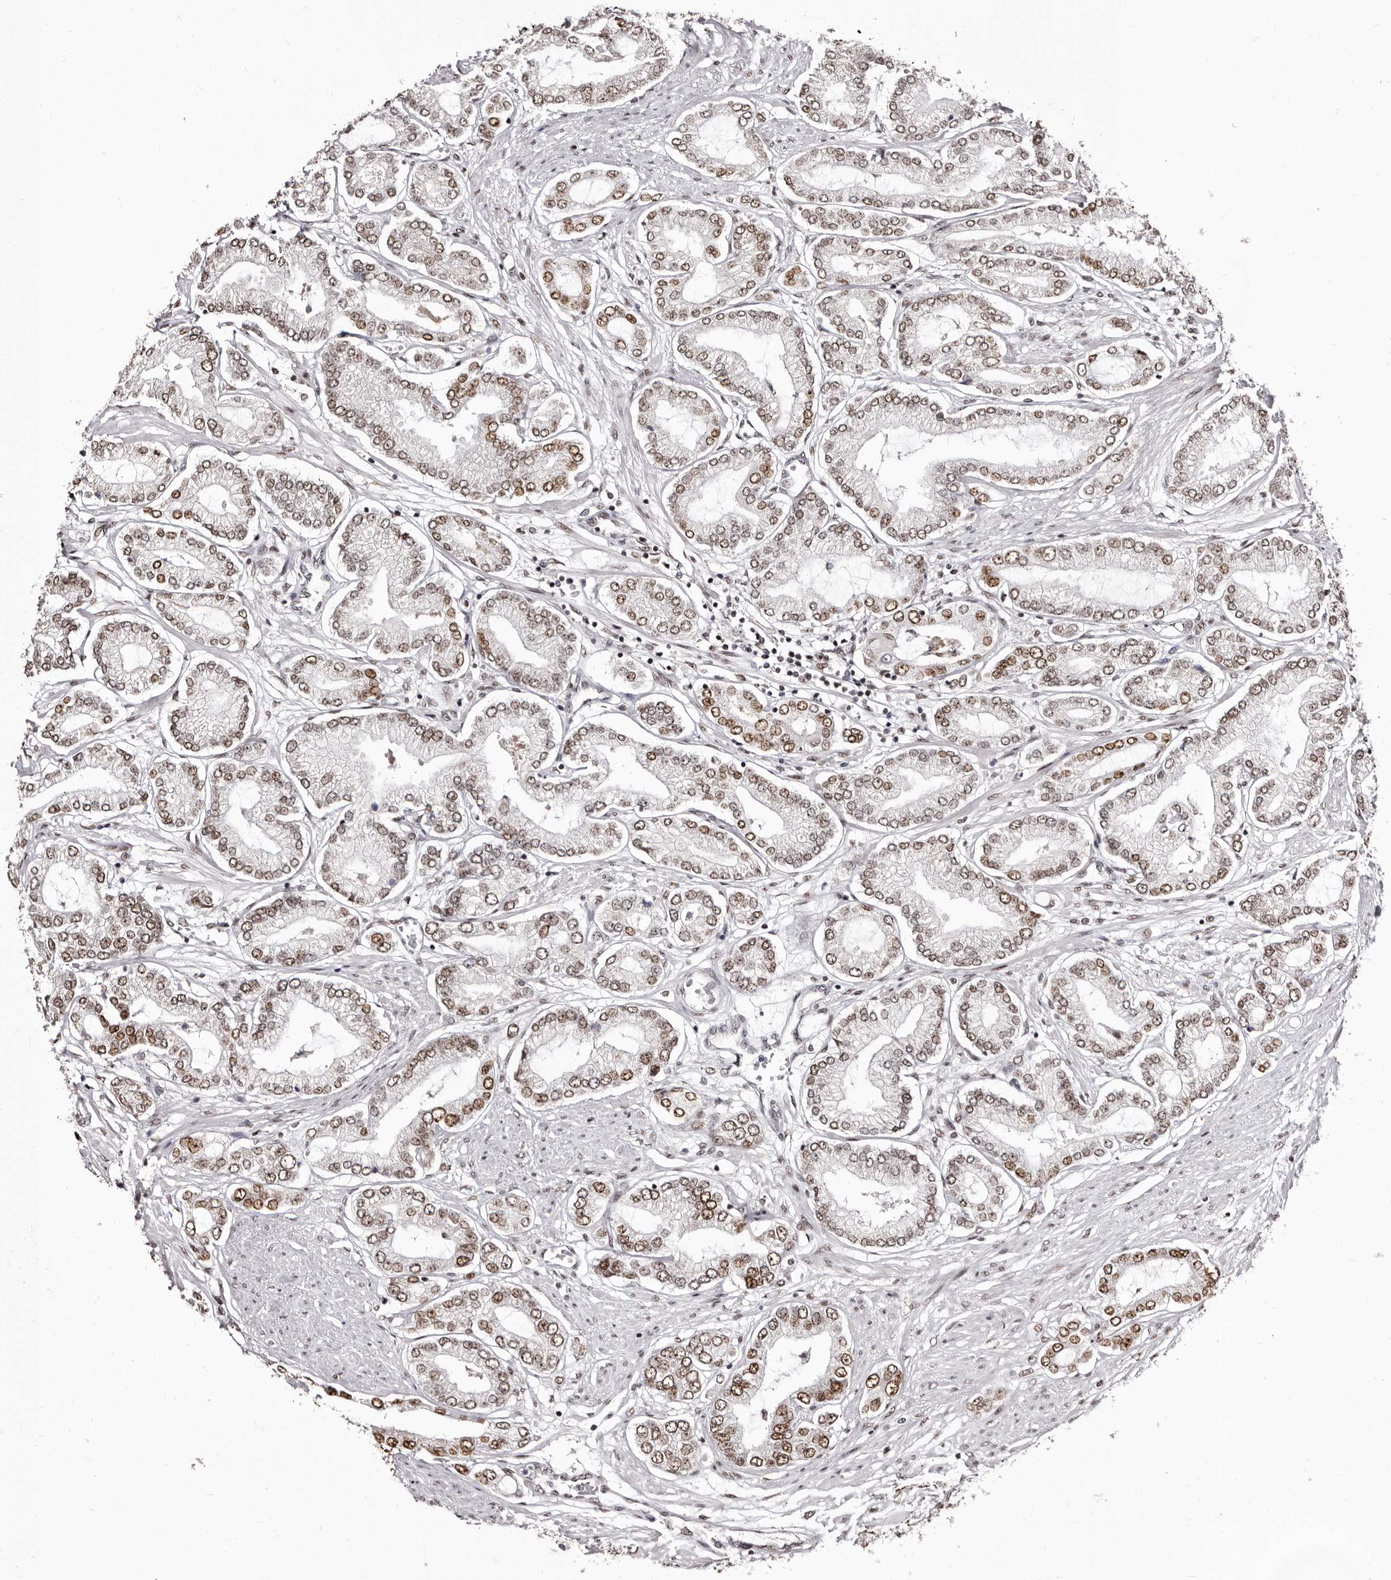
{"staining": {"intensity": "moderate", "quantity": ">75%", "location": "nuclear"}, "tissue": "prostate cancer", "cell_type": "Tumor cells", "image_type": "cancer", "snomed": [{"axis": "morphology", "description": "Adenocarcinoma, Low grade"}, {"axis": "topography", "description": "Prostate"}], "caption": "Low-grade adenocarcinoma (prostate) stained with a brown dye reveals moderate nuclear positive expression in approximately >75% of tumor cells.", "gene": "ANAPC11", "patient": {"sex": "male", "age": 63}}